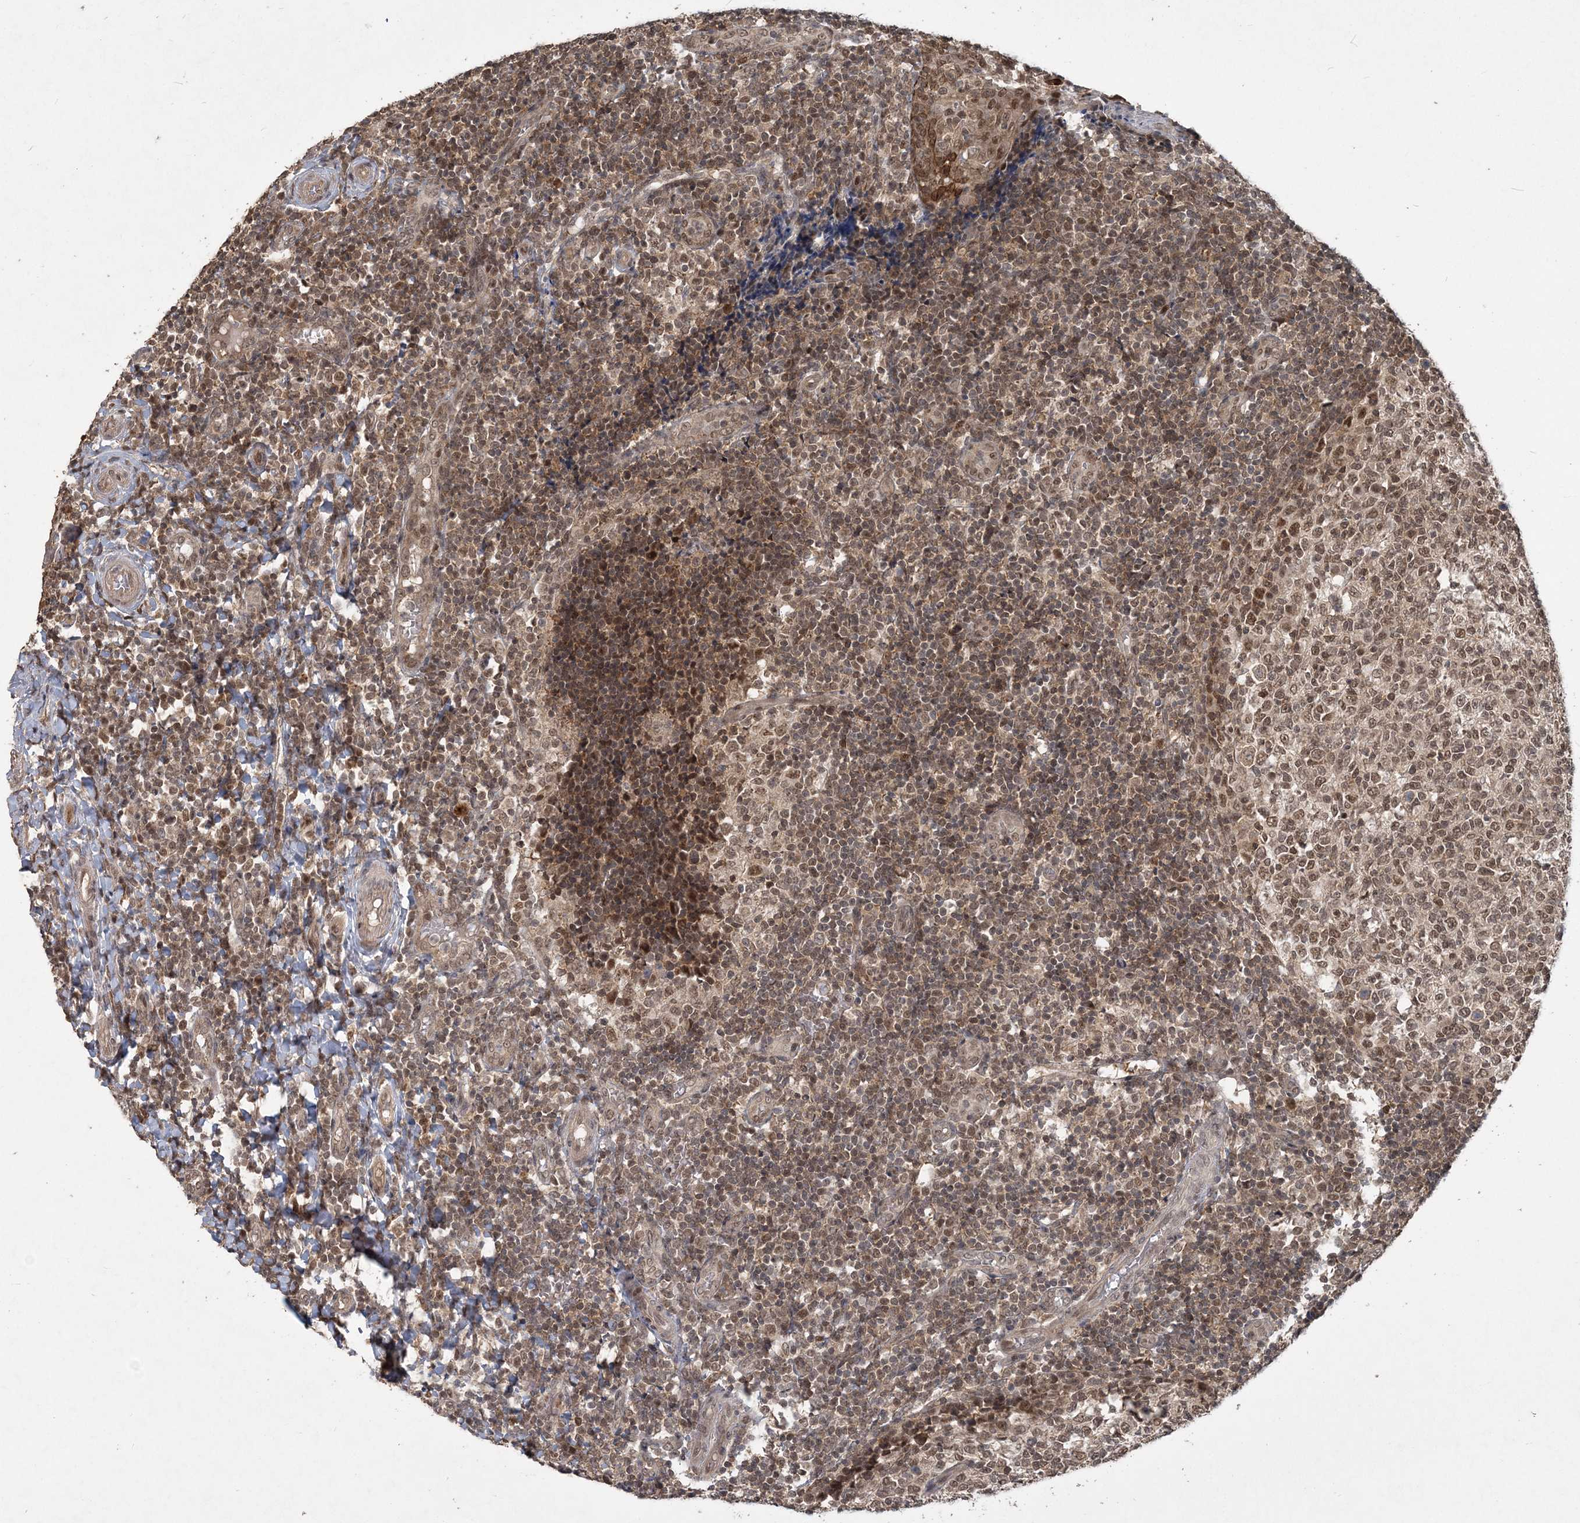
{"staining": {"intensity": "moderate", "quantity": ">75%", "location": "nuclear"}, "tissue": "tonsil", "cell_type": "Germinal center cells", "image_type": "normal", "snomed": [{"axis": "morphology", "description": "Normal tissue, NOS"}, {"axis": "topography", "description": "Tonsil"}], "caption": "Protein staining of unremarkable tonsil exhibits moderate nuclear positivity in about >75% of germinal center cells.", "gene": "COPS7B", "patient": {"sex": "female", "age": 19}}